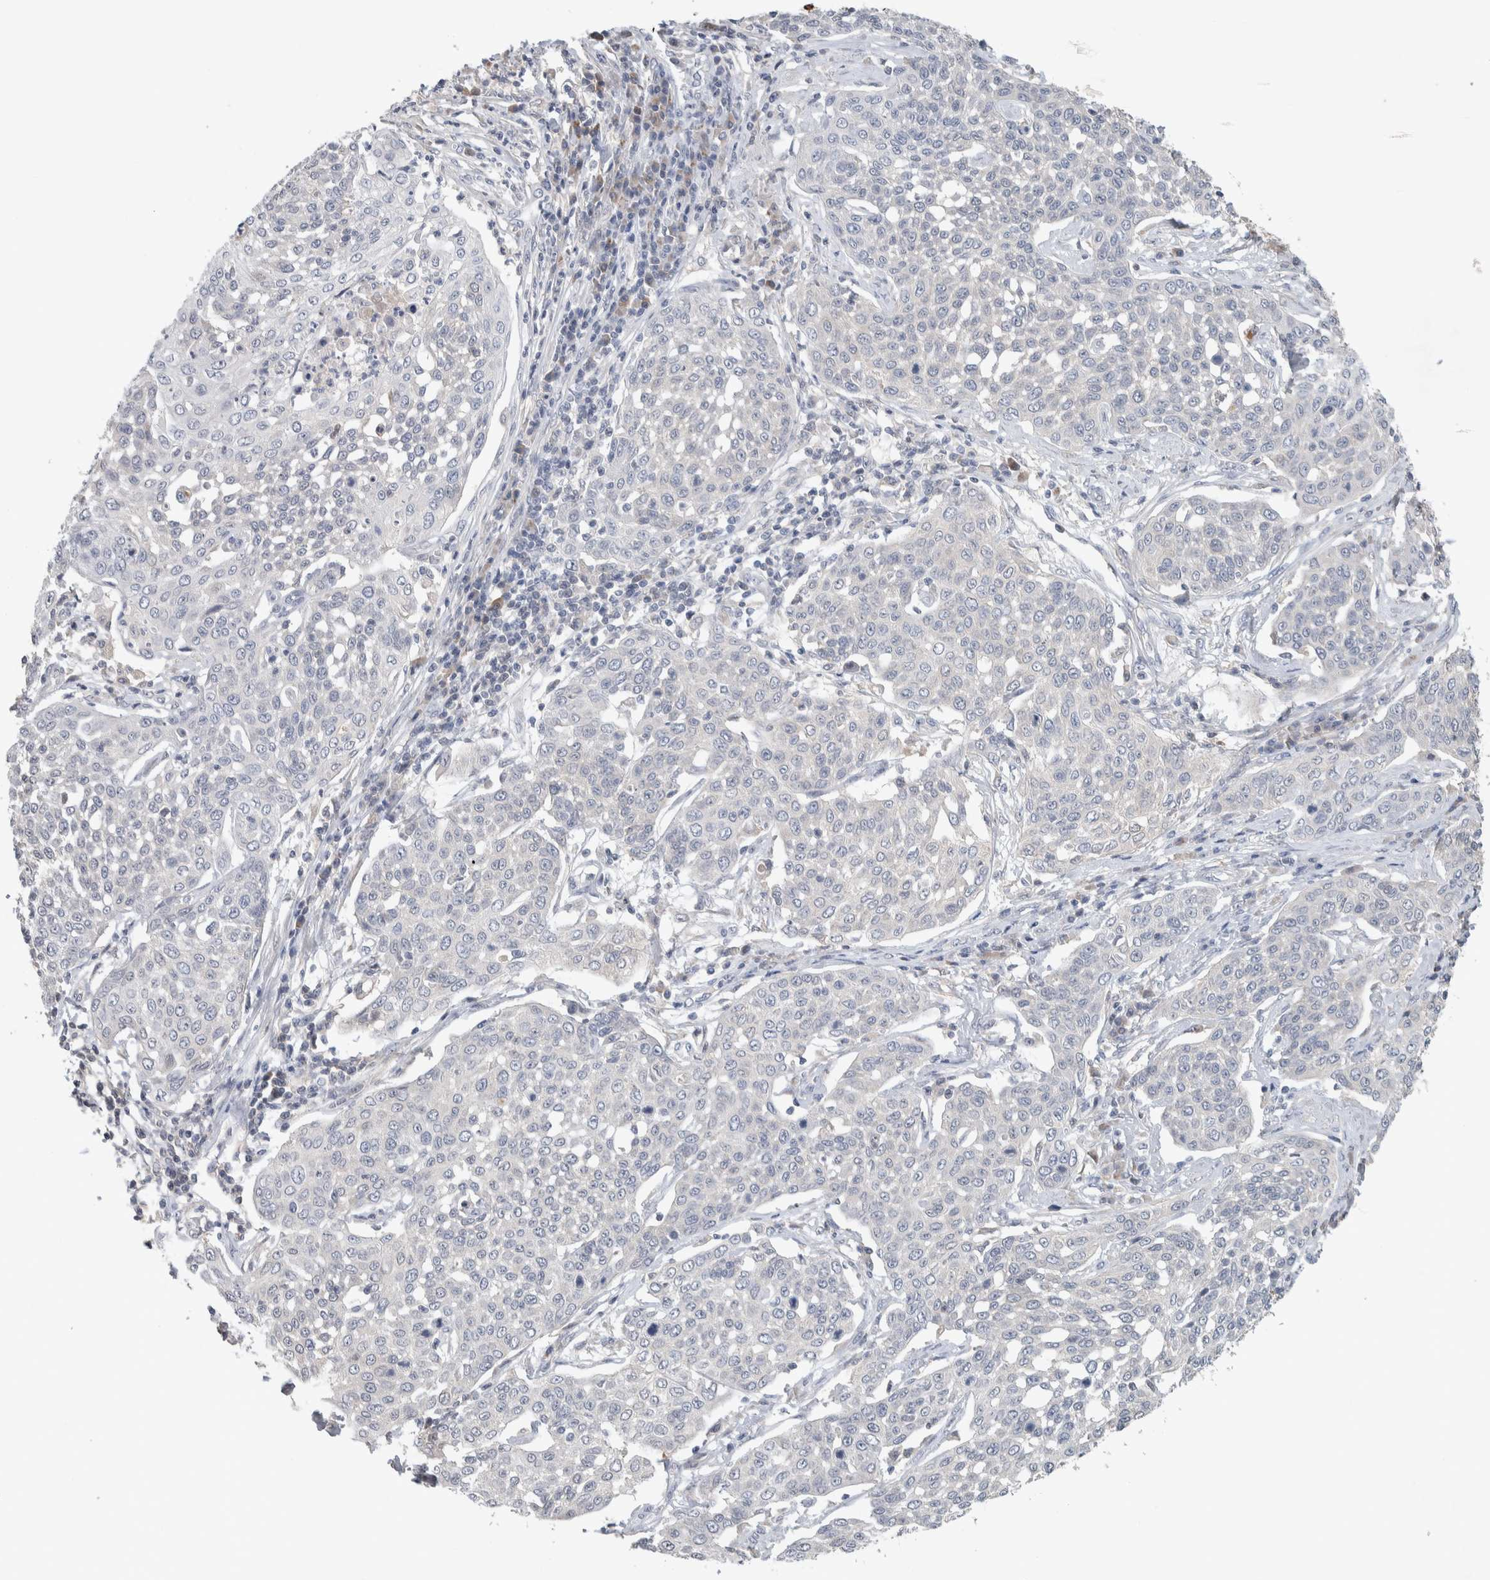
{"staining": {"intensity": "negative", "quantity": "none", "location": "none"}, "tissue": "cervical cancer", "cell_type": "Tumor cells", "image_type": "cancer", "snomed": [{"axis": "morphology", "description": "Squamous cell carcinoma, NOS"}, {"axis": "topography", "description": "Cervix"}], "caption": "DAB (3,3'-diaminobenzidine) immunohistochemical staining of cervical cancer exhibits no significant staining in tumor cells.", "gene": "DEPTOR", "patient": {"sex": "female", "age": 34}}